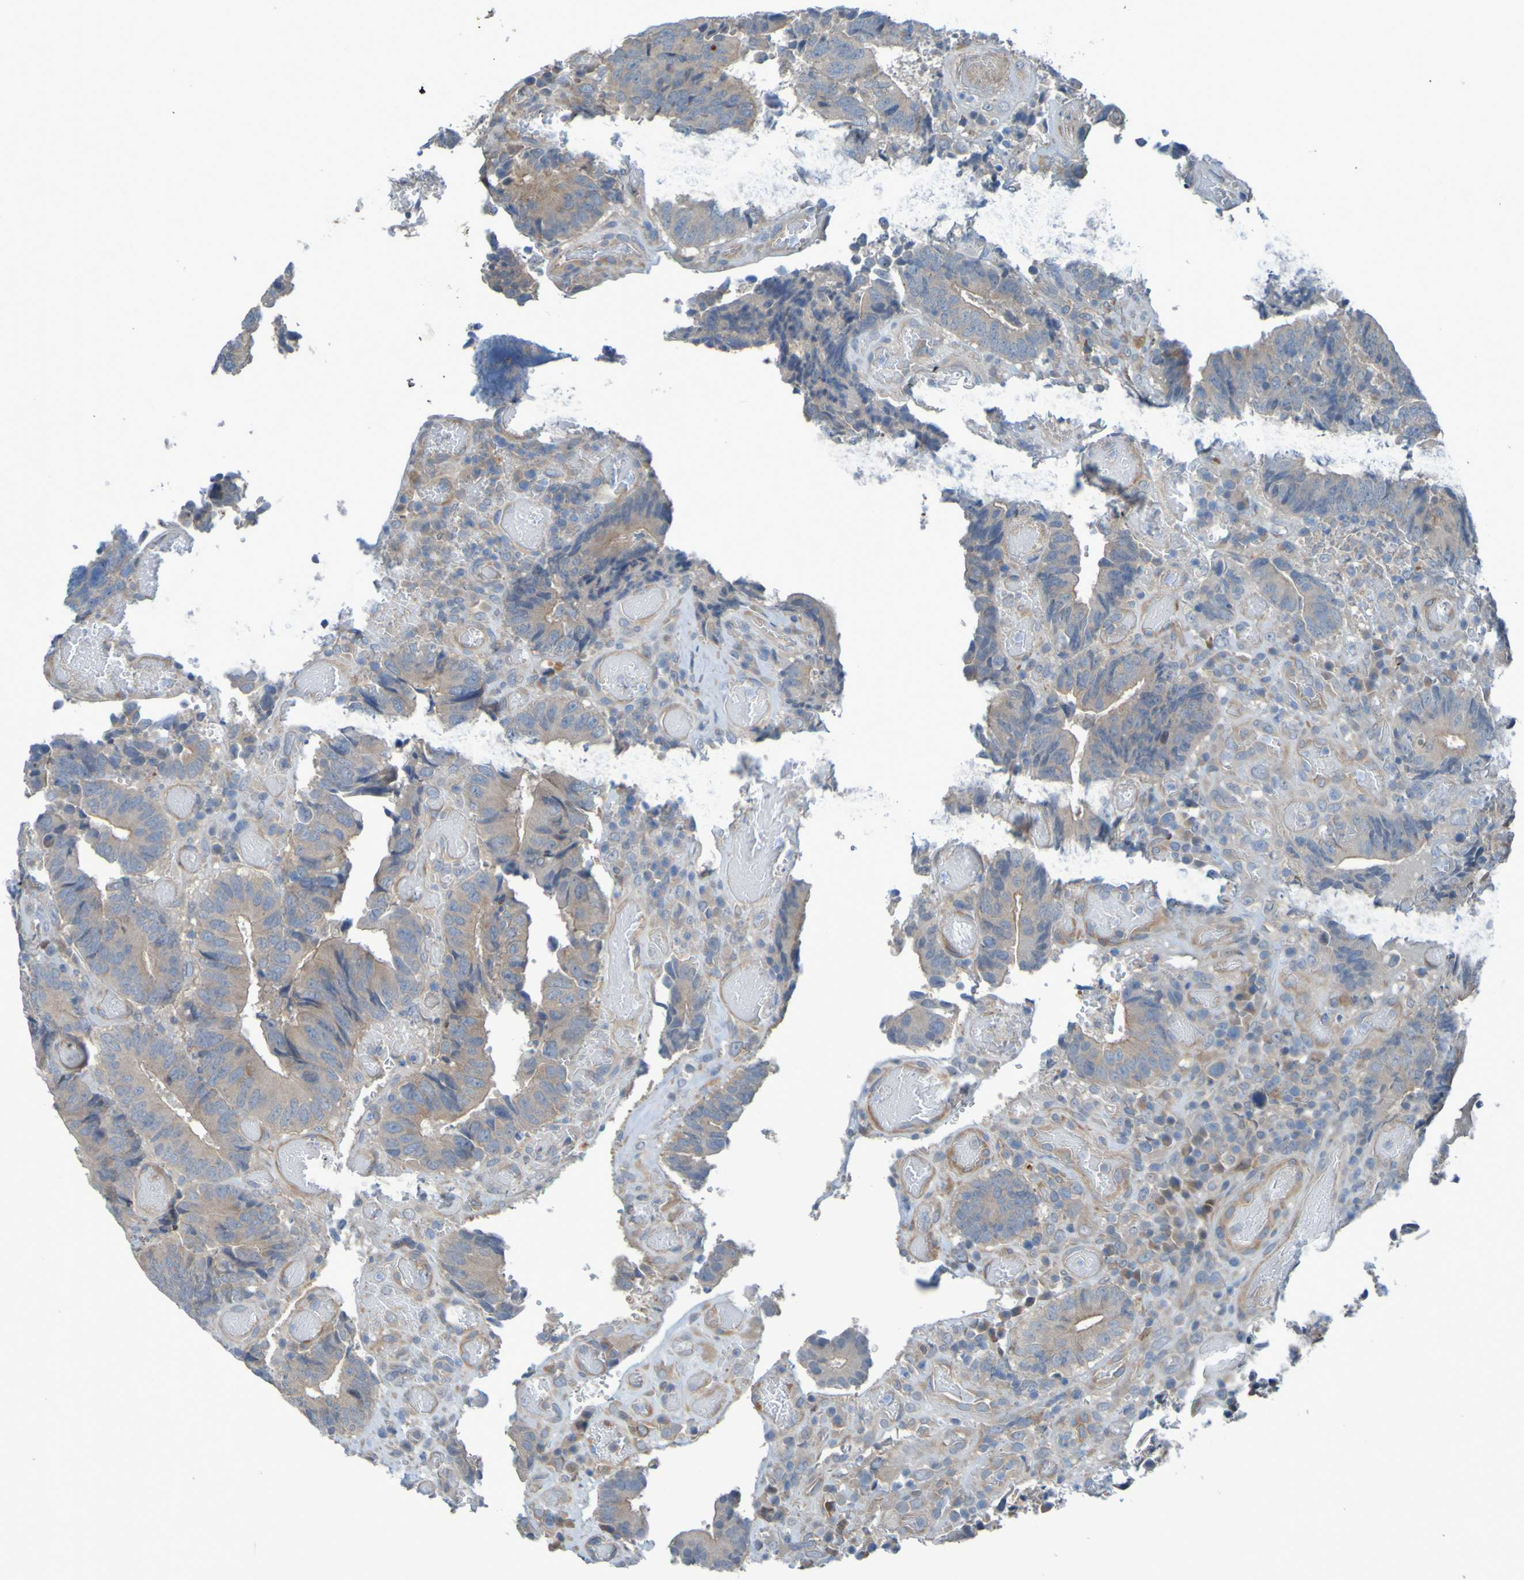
{"staining": {"intensity": "weak", "quantity": ">75%", "location": "cytoplasmic/membranous"}, "tissue": "colorectal cancer", "cell_type": "Tumor cells", "image_type": "cancer", "snomed": [{"axis": "morphology", "description": "Adenocarcinoma, NOS"}, {"axis": "topography", "description": "Rectum"}], "caption": "Immunohistochemistry (DAB (3,3'-diaminobenzidine)) staining of colorectal cancer displays weak cytoplasmic/membranous protein staining in about >75% of tumor cells.", "gene": "NPRL3", "patient": {"sex": "male", "age": 72}}